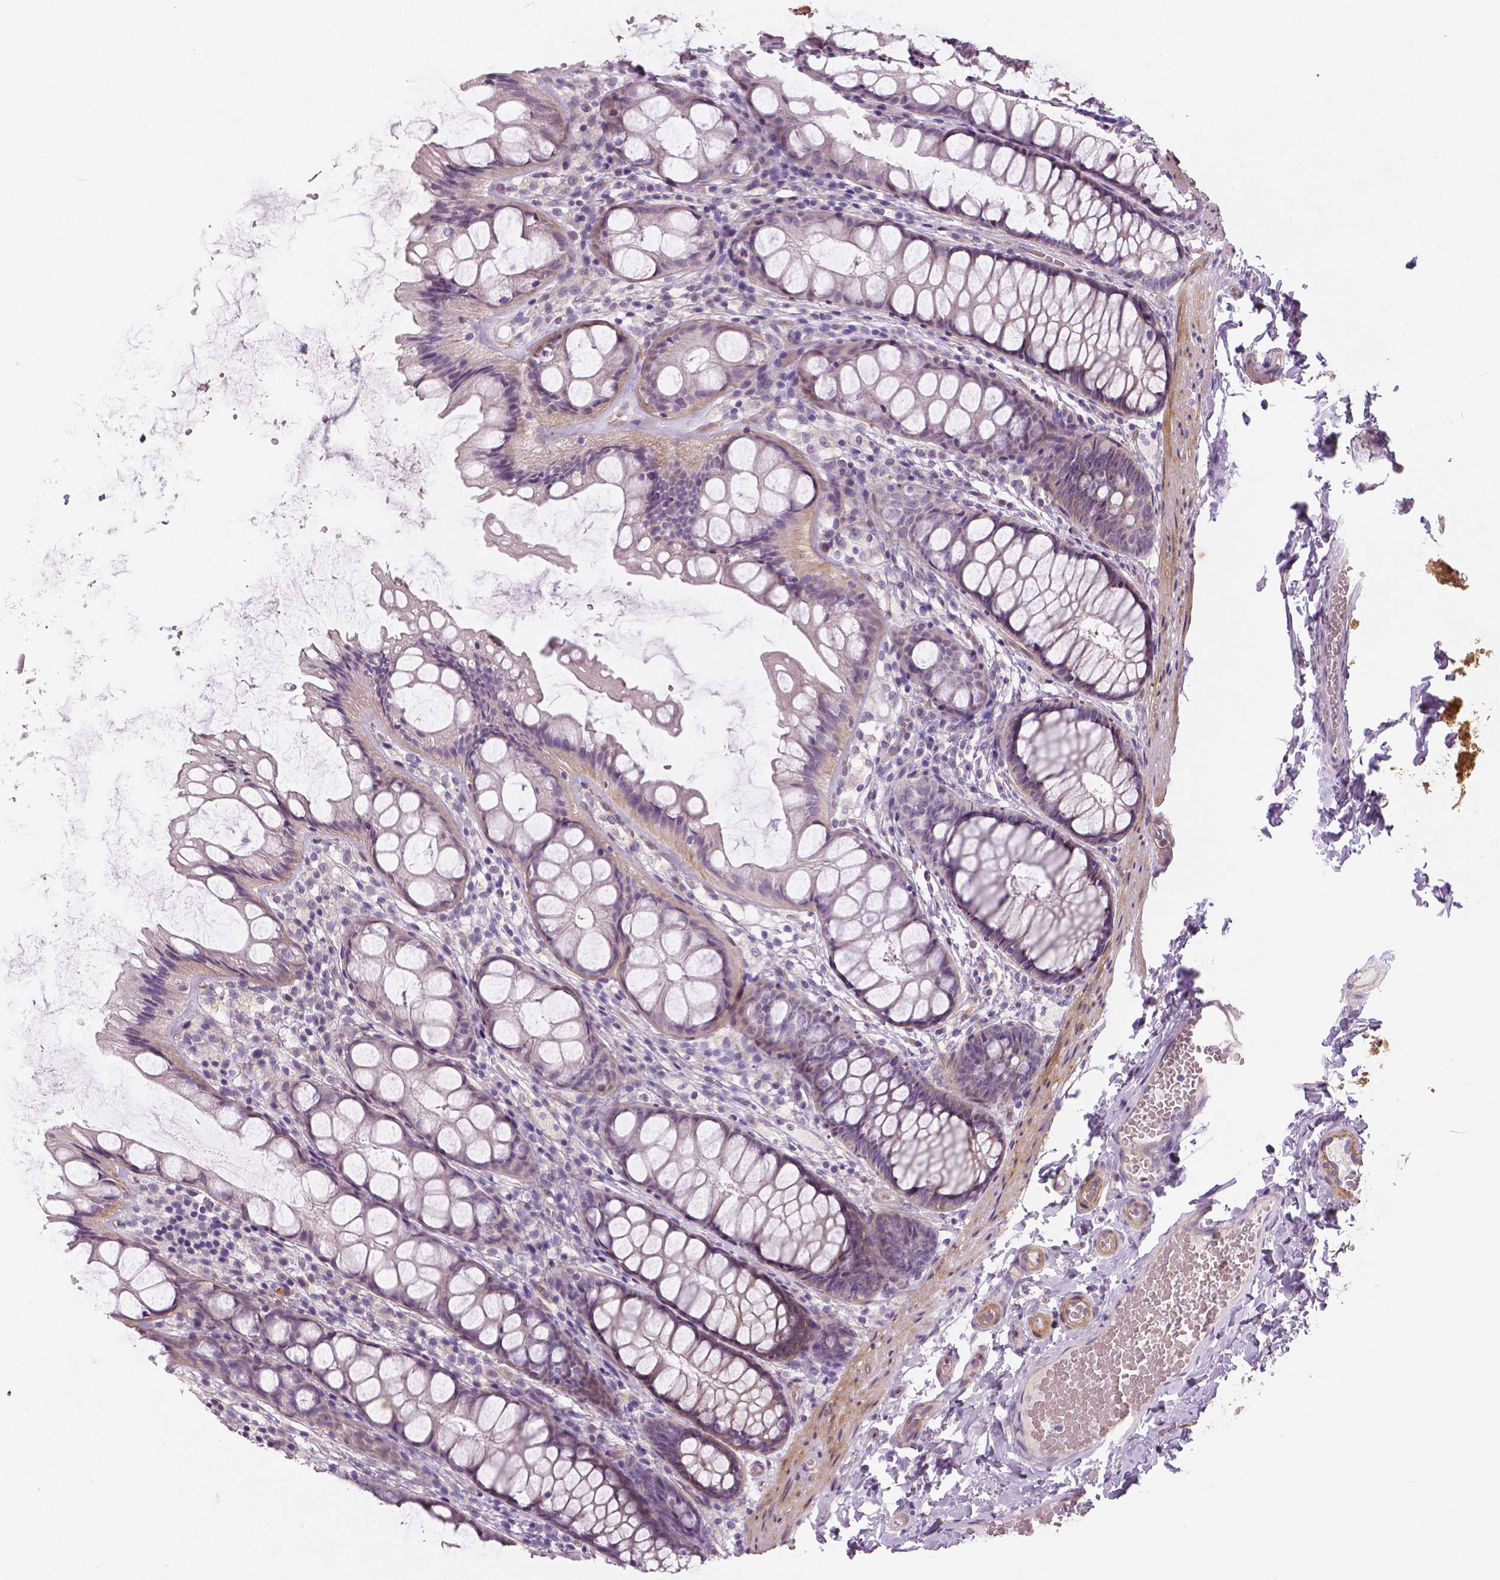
{"staining": {"intensity": "moderate", "quantity": ">75%", "location": "cytoplasmic/membranous"}, "tissue": "colon", "cell_type": "Endothelial cells", "image_type": "normal", "snomed": [{"axis": "morphology", "description": "Normal tissue, NOS"}, {"axis": "topography", "description": "Colon"}], "caption": "Immunohistochemical staining of unremarkable colon displays moderate cytoplasmic/membranous protein positivity in approximately >75% of endothelial cells. Using DAB (3,3'-diaminobenzidine) (brown) and hematoxylin (blue) stains, captured at high magnification using brightfield microscopy.", "gene": "FLT1", "patient": {"sex": "male", "age": 47}}